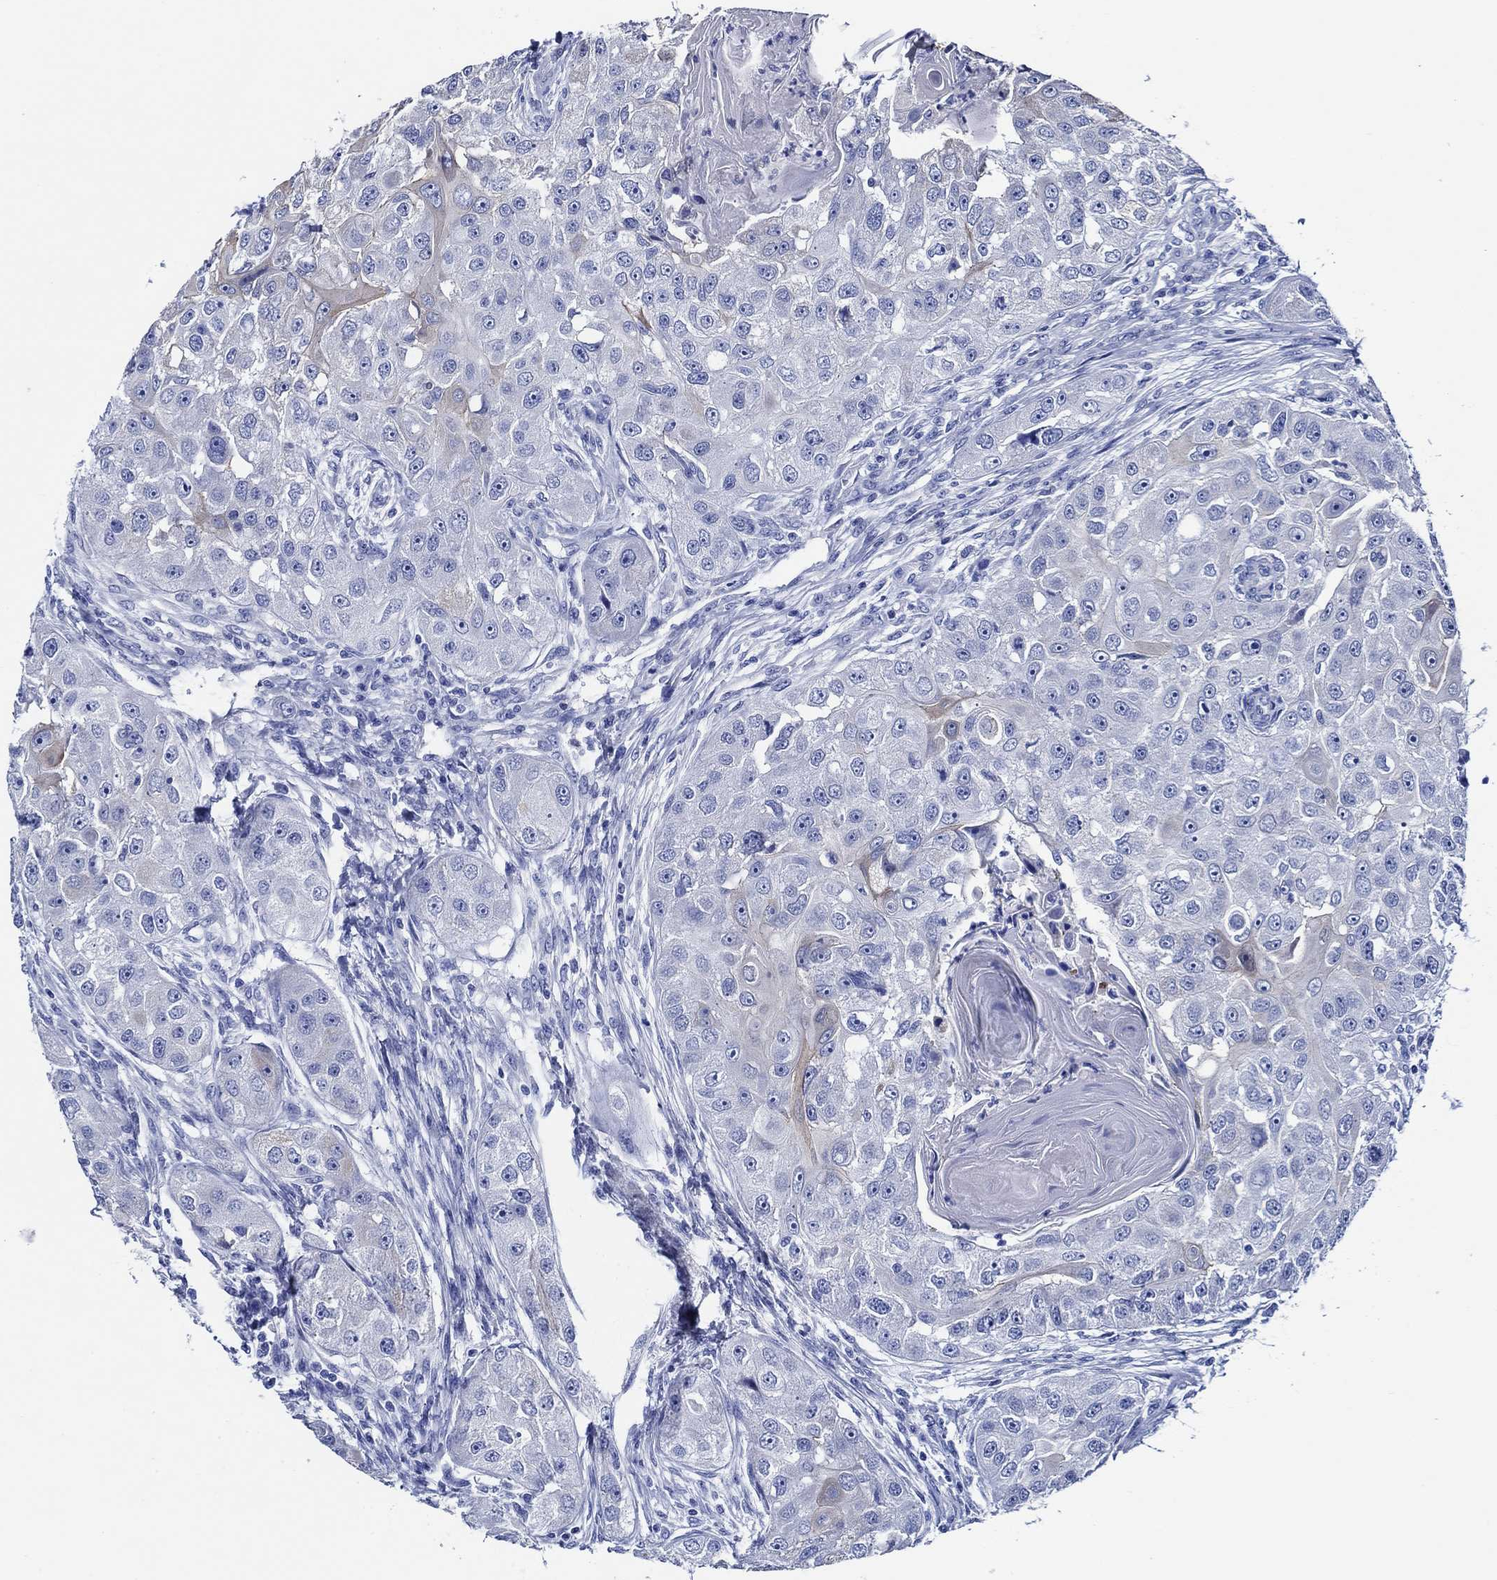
{"staining": {"intensity": "negative", "quantity": "none", "location": "none"}, "tissue": "head and neck cancer", "cell_type": "Tumor cells", "image_type": "cancer", "snomed": [{"axis": "morphology", "description": "Squamous cell carcinoma, NOS"}, {"axis": "topography", "description": "Head-Neck"}], "caption": "Immunohistochemical staining of human head and neck cancer demonstrates no significant staining in tumor cells.", "gene": "WDR62", "patient": {"sex": "male", "age": 51}}